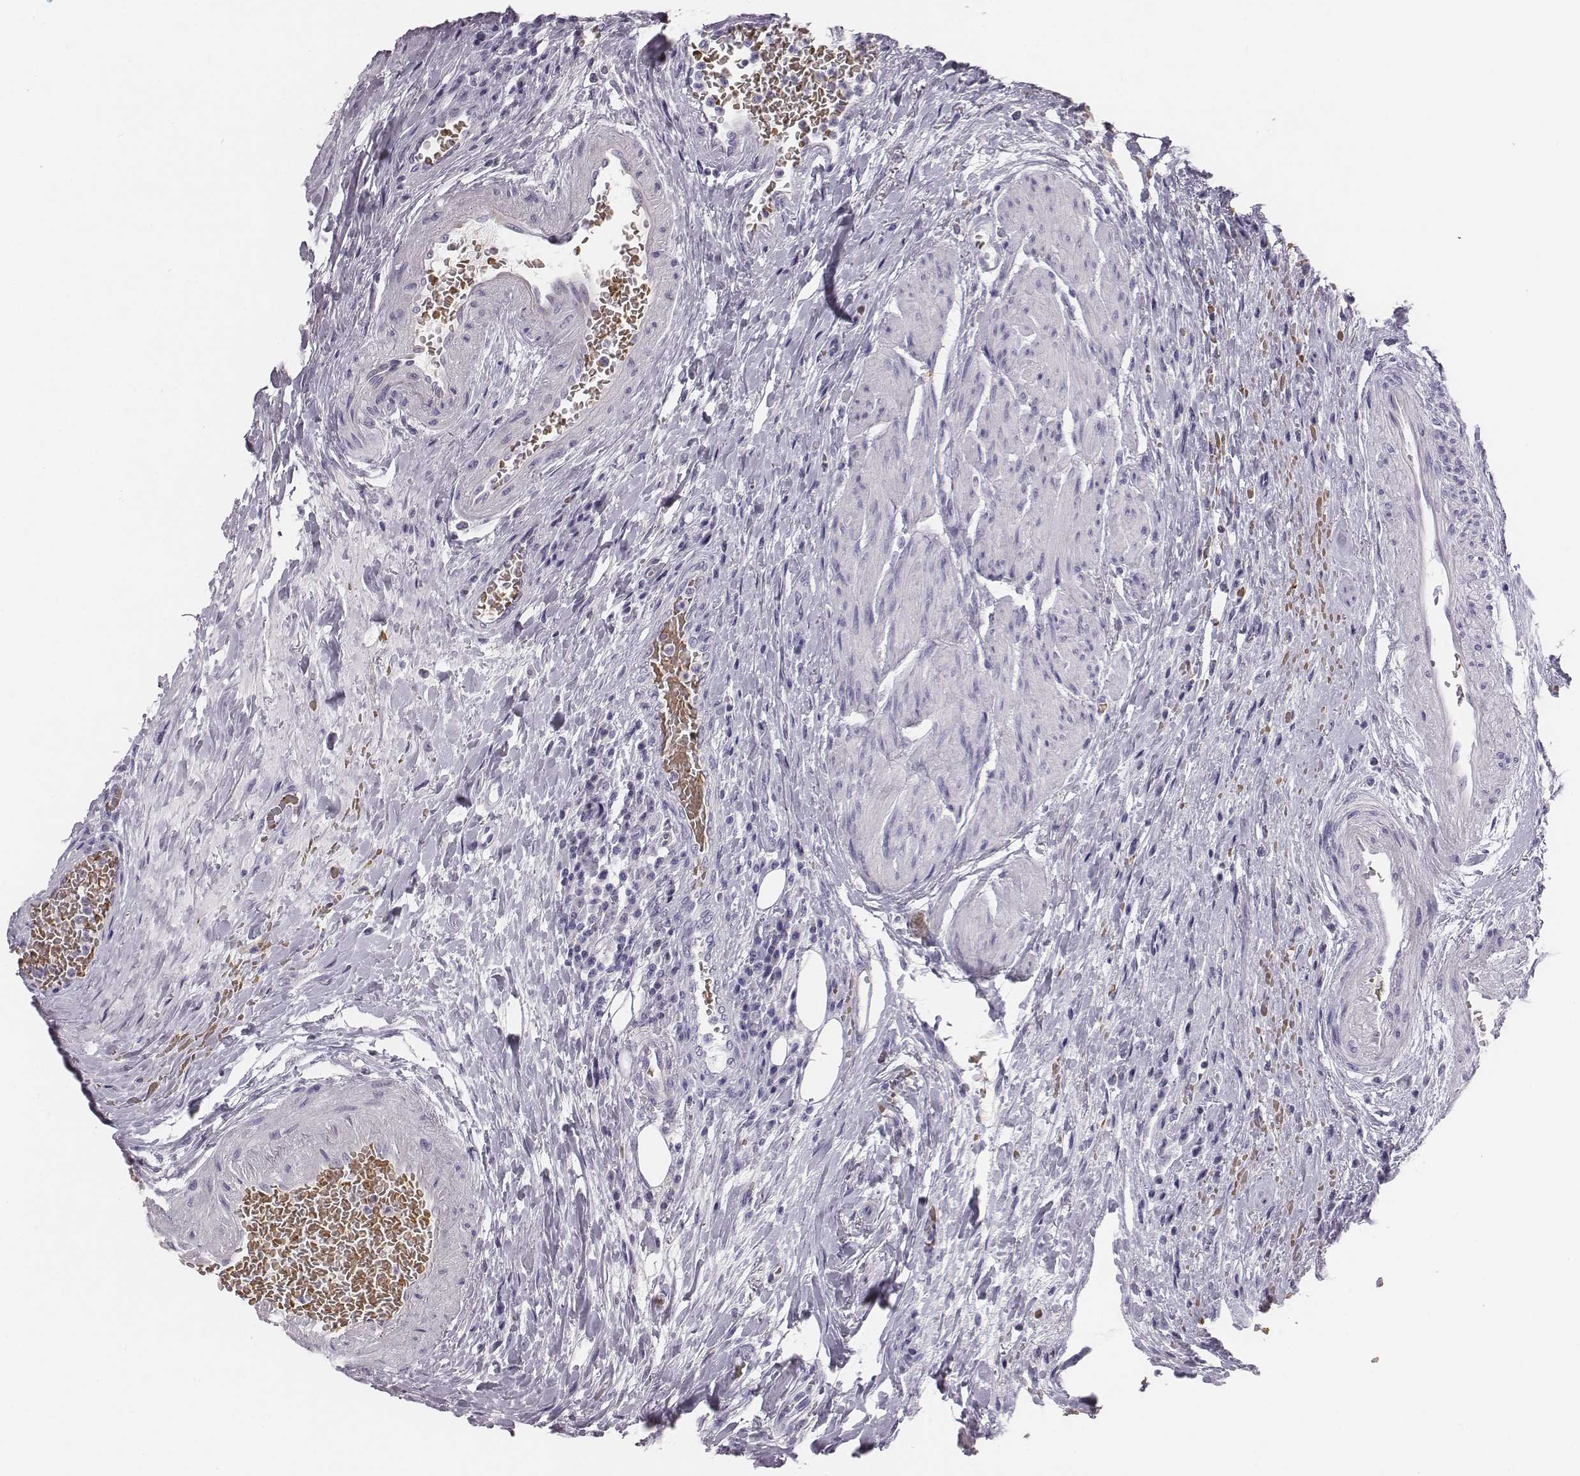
{"staining": {"intensity": "negative", "quantity": "none", "location": "none"}, "tissue": "urothelial cancer", "cell_type": "Tumor cells", "image_type": "cancer", "snomed": [{"axis": "morphology", "description": "Urothelial carcinoma, High grade"}, {"axis": "topography", "description": "Urinary bladder"}], "caption": "This is an IHC image of human high-grade urothelial carcinoma. There is no expression in tumor cells.", "gene": "HBZ", "patient": {"sex": "female", "age": 70}}